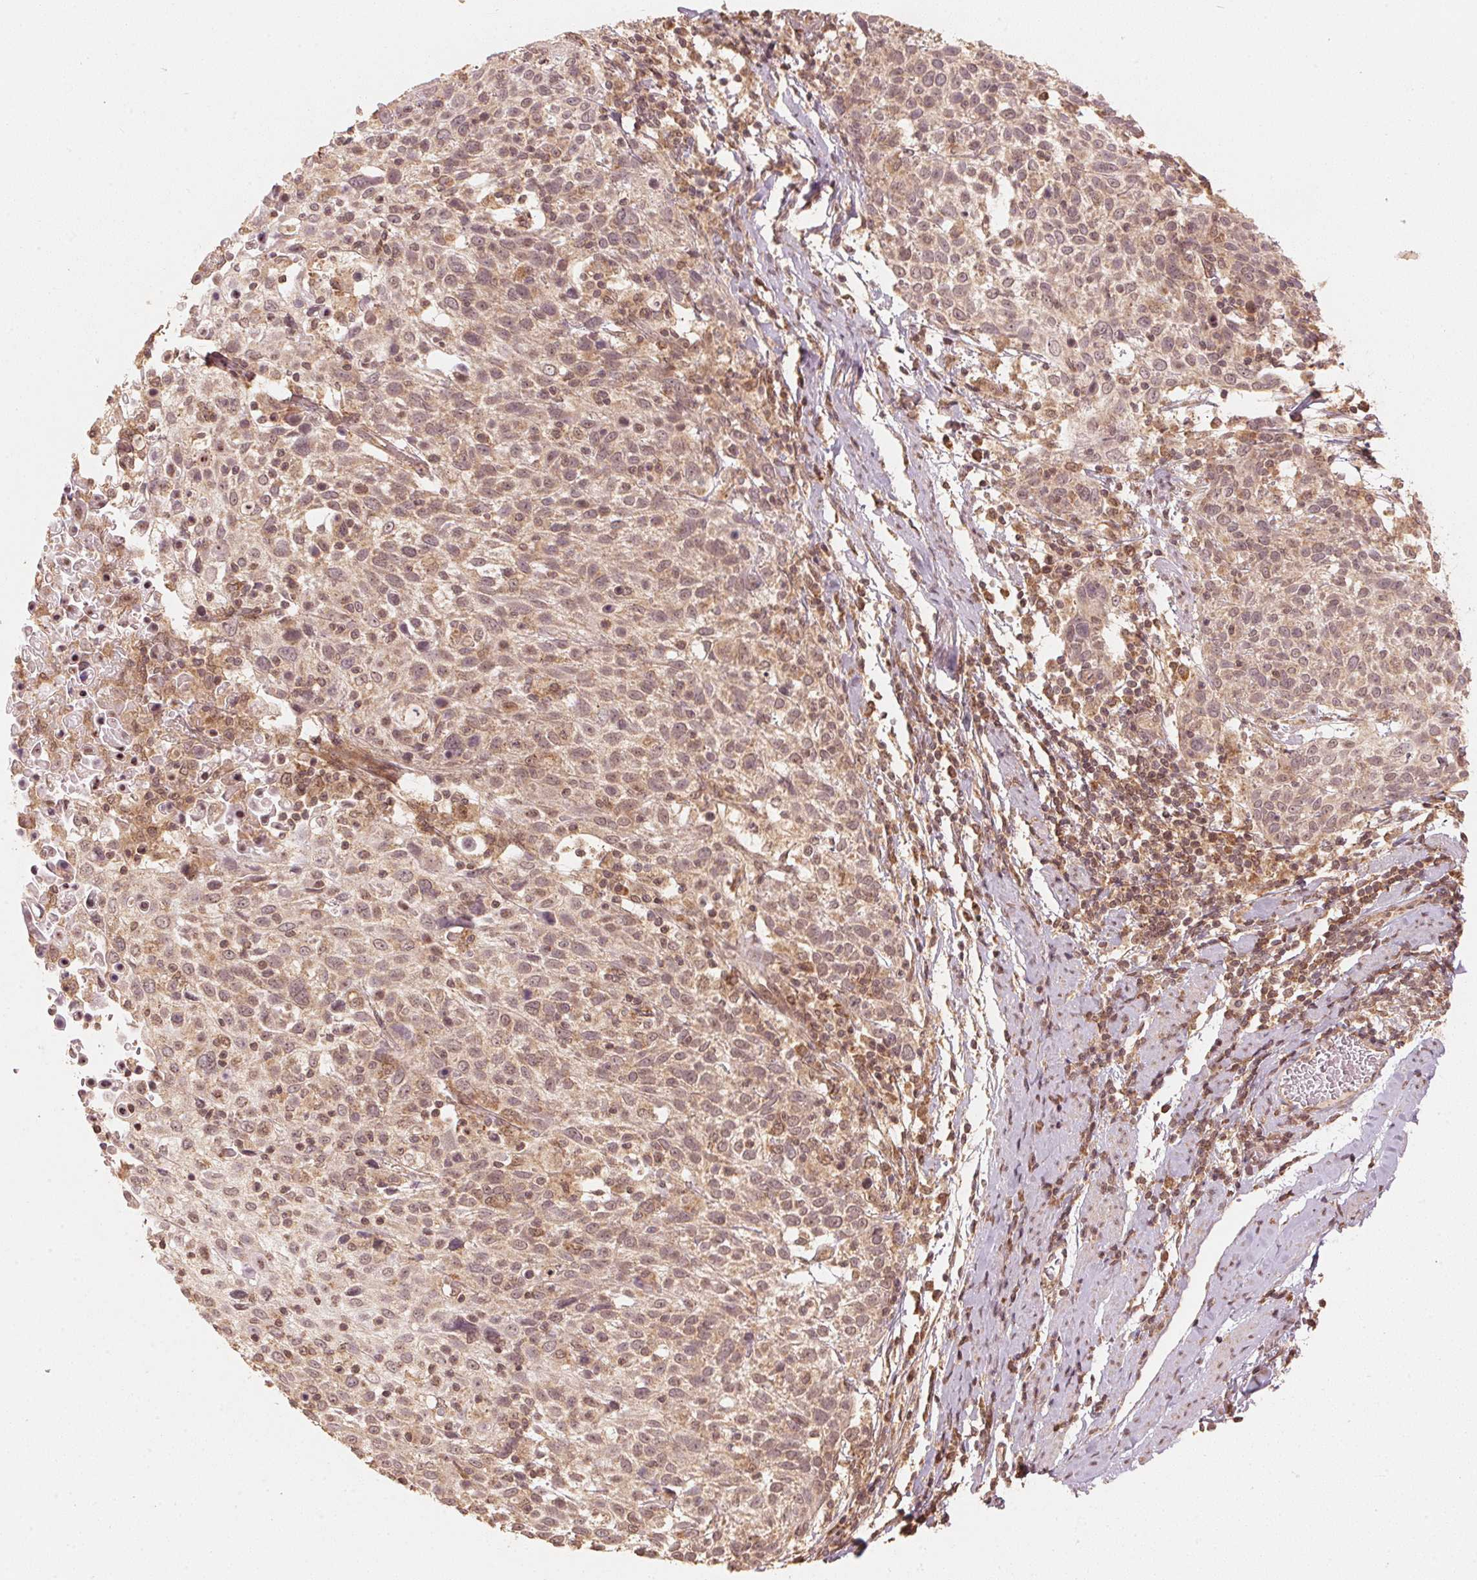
{"staining": {"intensity": "moderate", "quantity": ">75%", "location": "cytoplasmic/membranous,nuclear"}, "tissue": "cervical cancer", "cell_type": "Tumor cells", "image_type": "cancer", "snomed": [{"axis": "morphology", "description": "Squamous cell carcinoma, NOS"}, {"axis": "topography", "description": "Cervix"}], "caption": "Cervical squamous cell carcinoma tissue reveals moderate cytoplasmic/membranous and nuclear expression in about >75% of tumor cells, visualized by immunohistochemistry. (Brightfield microscopy of DAB IHC at high magnification).", "gene": "C2orf73", "patient": {"sex": "female", "age": 61}}